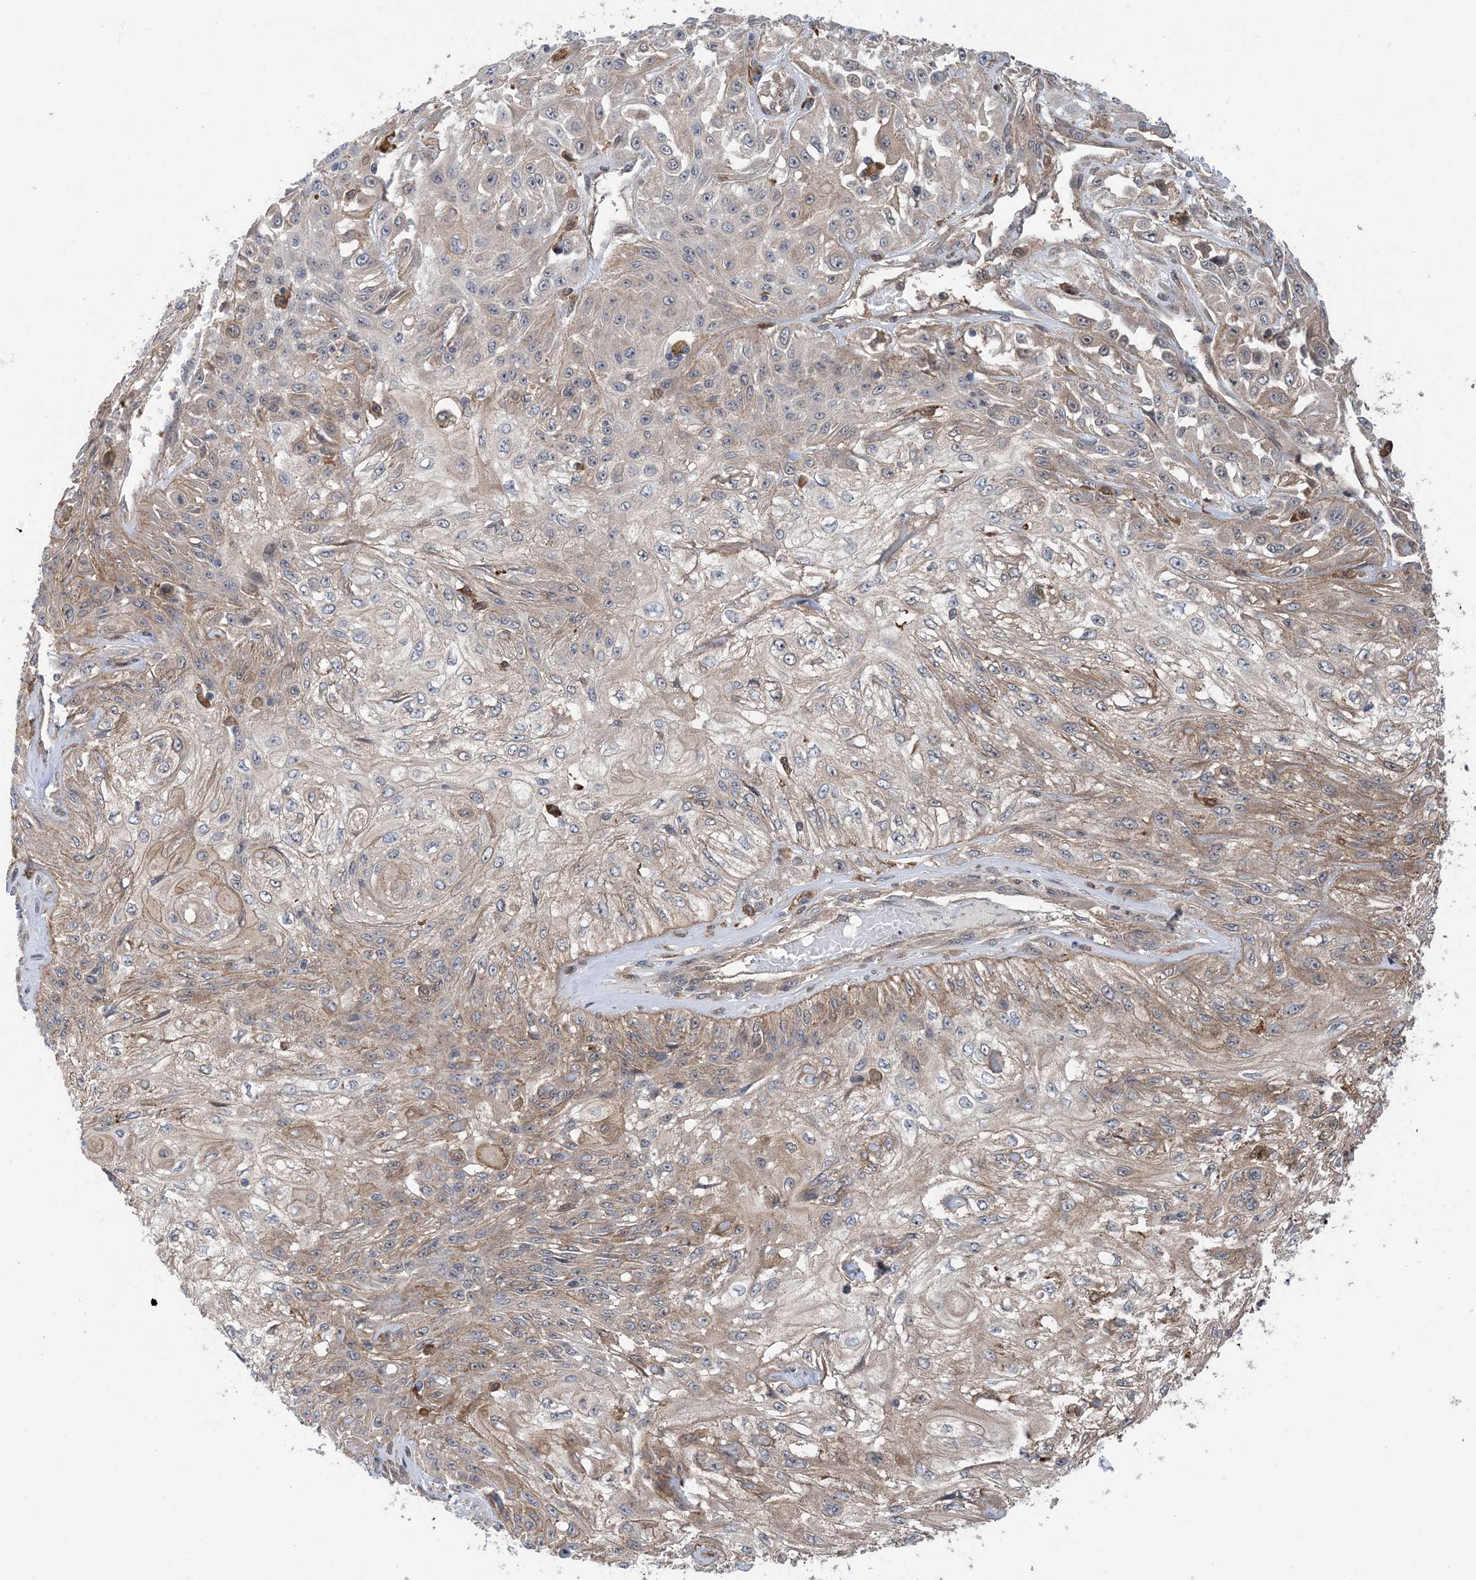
{"staining": {"intensity": "weak", "quantity": "25%-75%", "location": "cytoplasmic/membranous"}, "tissue": "skin cancer", "cell_type": "Tumor cells", "image_type": "cancer", "snomed": [{"axis": "morphology", "description": "Squamous cell carcinoma, NOS"}, {"axis": "morphology", "description": "Squamous cell carcinoma, metastatic, NOS"}, {"axis": "topography", "description": "Skin"}, {"axis": "topography", "description": "Lymph node"}], "caption": "A brown stain highlights weak cytoplasmic/membranous expression of a protein in skin squamous cell carcinoma tumor cells.", "gene": "HS1BP3", "patient": {"sex": "male", "age": 75}}